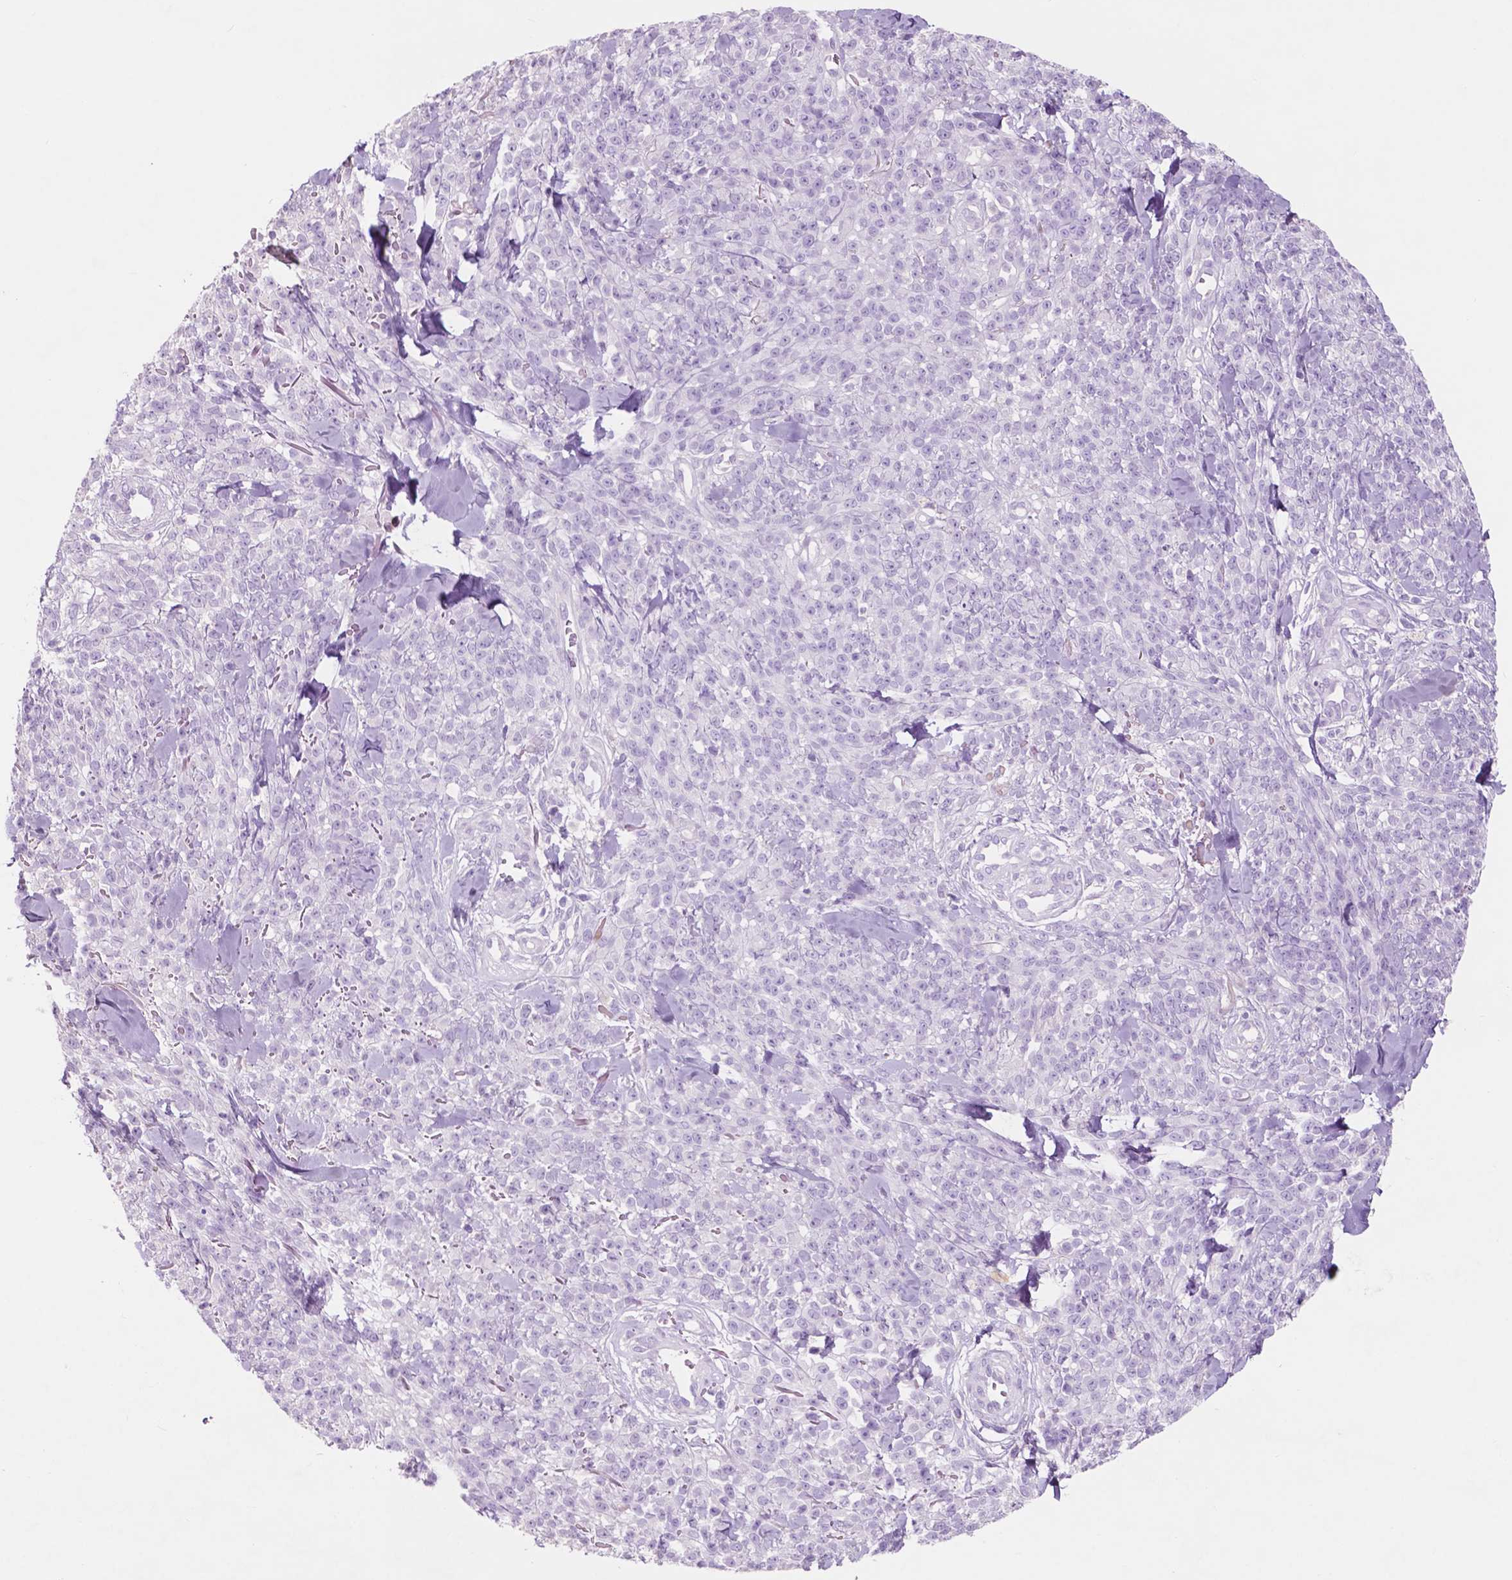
{"staining": {"intensity": "negative", "quantity": "none", "location": "none"}, "tissue": "melanoma", "cell_type": "Tumor cells", "image_type": "cancer", "snomed": [{"axis": "morphology", "description": "Malignant melanoma, NOS"}, {"axis": "topography", "description": "Skin"}, {"axis": "topography", "description": "Skin of trunk"}], "caption": "Protein analysis of malignant melanoma shows no significant positivity in tumor cells.", "gene": "CUZD1", "patient": {"sex": "male", "age": 74}}